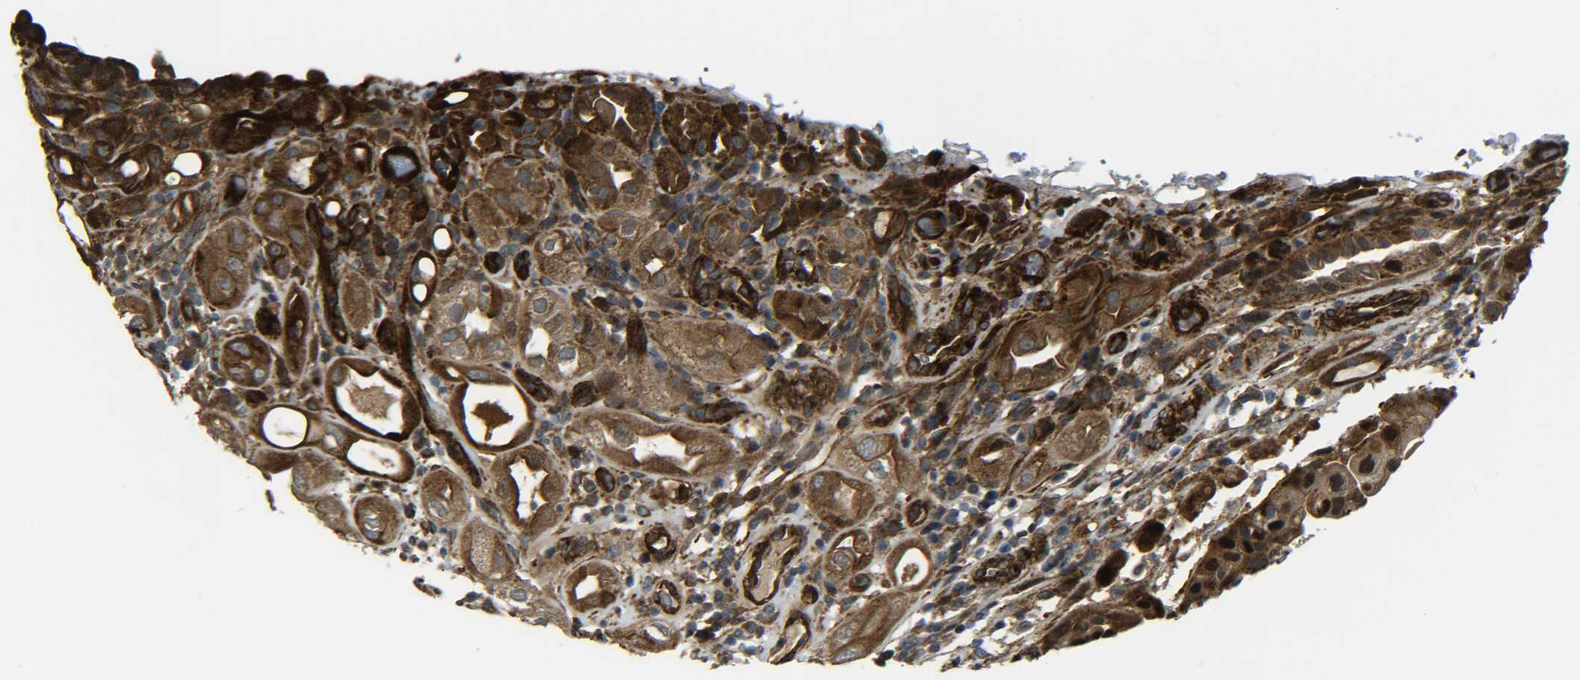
{"staining": {"intensity": "strong", "quantity": ">75%", "location": "cytoplasmic/membranous,nuclear"}, "tissue": "urothelial cancer", "cell_type": "Tumor cells", "image_type": "cancer", "snomed": [{"axis": "morphology", "description": "Urothelial carcinoma, High grade"}, {"axis": "topography", "description": "Urinary bladder"}], "caption": "This histopathology image shows high-grade urothelial carcinoma stained with IHC to label a protein in brown. The cytoplasmic/membranous and nuclear of tumor cells show strong positivity for the protein. Nuclei are counter-stained blue.", "gene": "ECE1", "patient": {"sex": "female", "age": 64}}